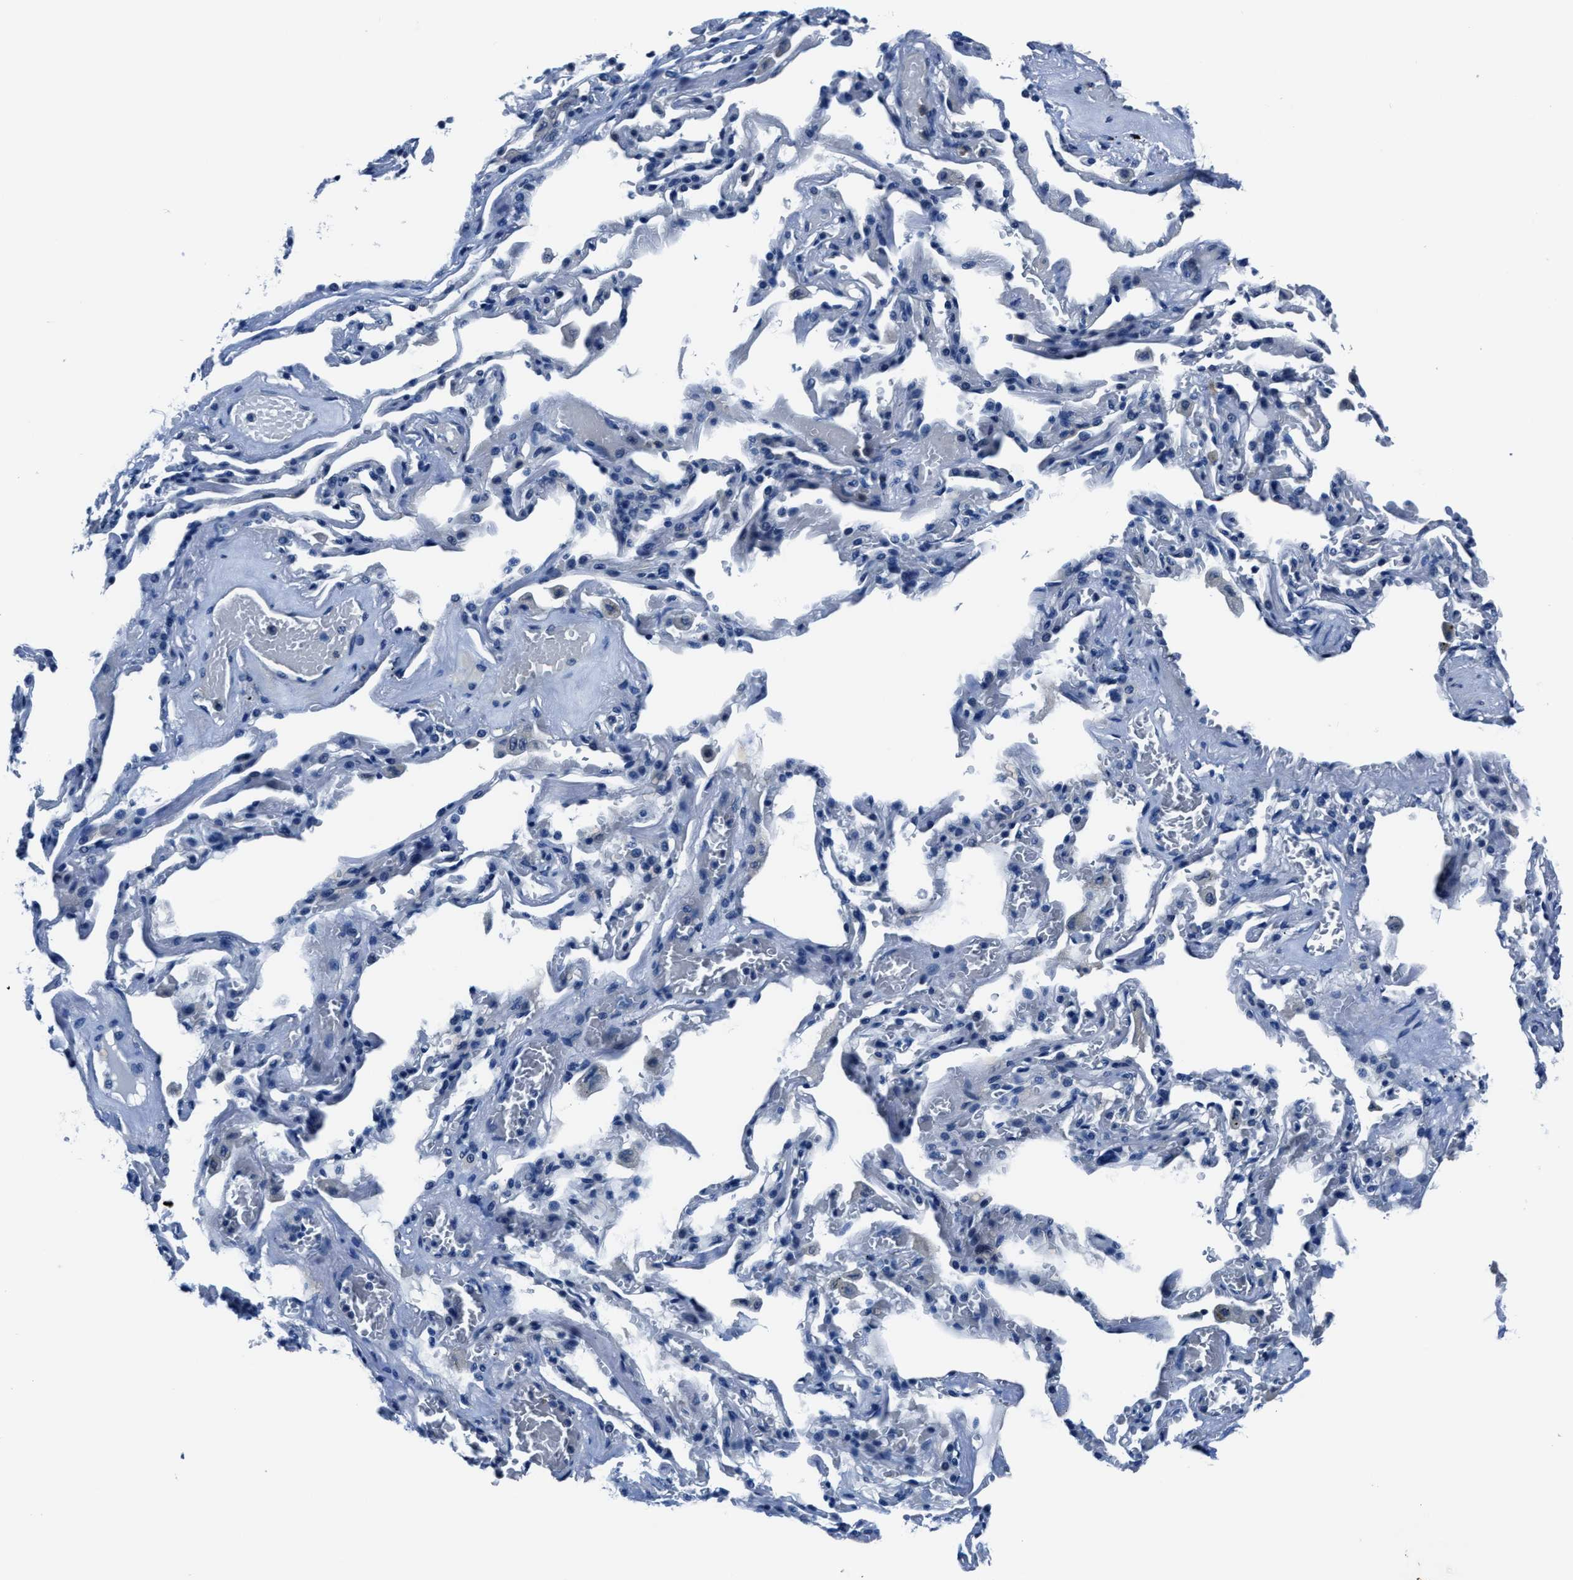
{"staining": {"intensity": "negative", "quantity": "none", "location": "none"}, "tissue": "adipose tissue", "cell_type": "Adipocytes", "image_type": "normal", "snomed": [{"axis": "morphology", "description": "Normal tissue, NOS"}, {"axis": "topography", "description": "Cartilage tissue"}, {"axis": "topography", "description": "Lung"}], "caption": "Image shows no protein positivity in adipocytes of benign adipose tissue. (DAB (3,3'-diaminobenzidine) immunohistochemistry (IHC) visualized using brightfield microscopy, high magnification).", "gene": "NACAD", "patient": {"sex": "female", "age": 77}}